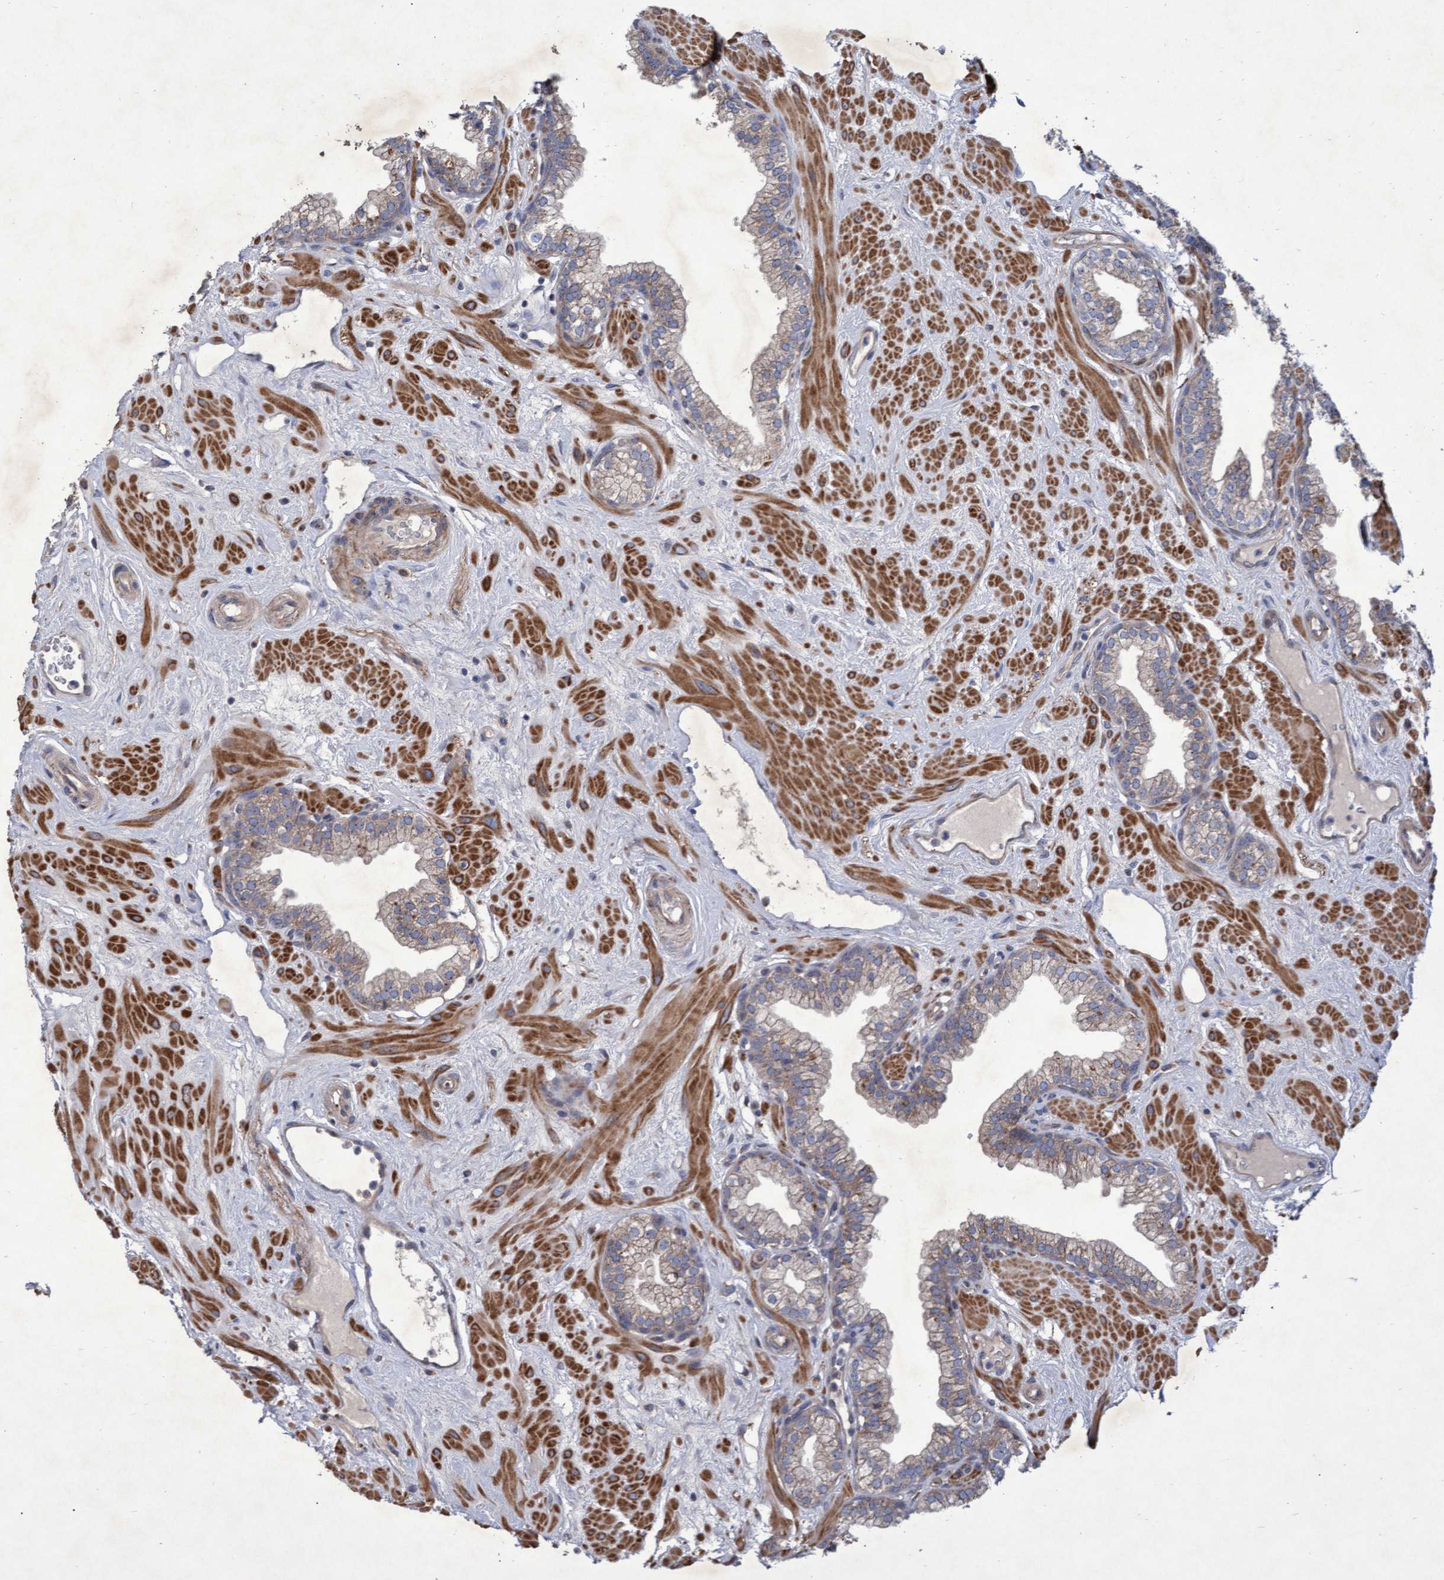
{"staining": {"intensity": "weak", "quantity": ">75%", "location": "cytoplasmic/membranous"}, "tissue": "prostate", "cell_type": "Glandular cells", "image_type": "normal", "snomed": [{"axis": "morphology", "description": "Normal tissue, NOS"}, {"axis": "morphology", "description": "Urothelial carcinoma, Low grade"}, {"axis": "topography", "description": "Urinary bladder"}, {"axis": "topography", "description": "Prostate"}], "caption": "This photomicrograph exhibits IHC staining of unremarkable human prostate, with low weak cytoplasmic/membranous staining in about >75% of glandular cells.", "gene": "ABCF2", "patient": {"sex": "male", "age": 60}}